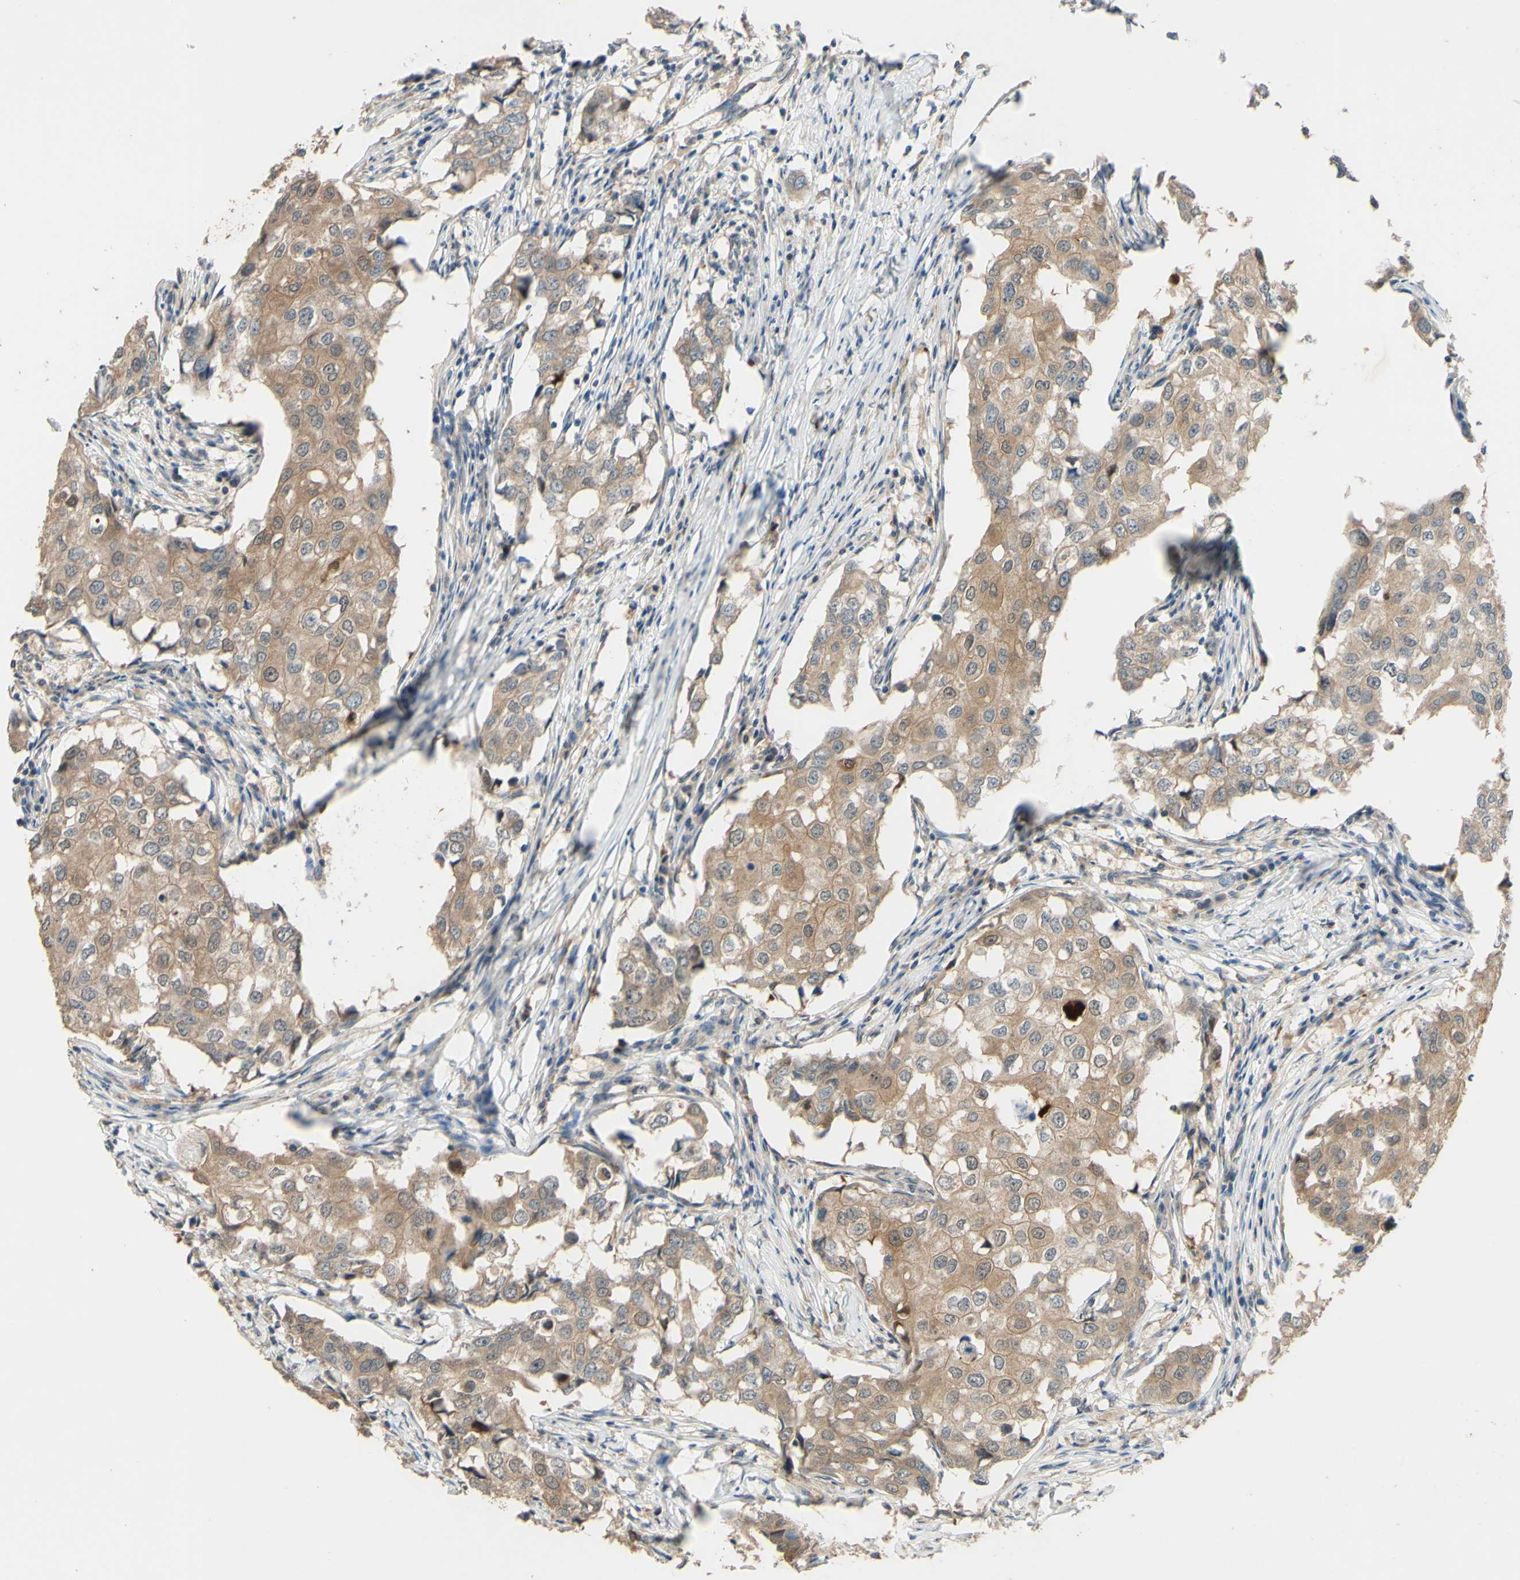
{"staining": {"intensity": "weak", "quantity": ">75%", "location": "cytoplasmic/membranous"}, "tissue": "breast cancer", "cell_type": "Tumor cells", "image_type": "cancer", "snomed": [{"axis": "morphology", "description": "Duct carcinoma"}, {"axis": "topography", "description": "Breast"}], "caption": "Protein analysis of invasive ductal carcinoma (breast) tissue exhibits weak cytoplasmic/membranous staining in about >75% of tumor cells.", "gene": "SMIM19", "patient": {"sex": "female", "age": 27}}